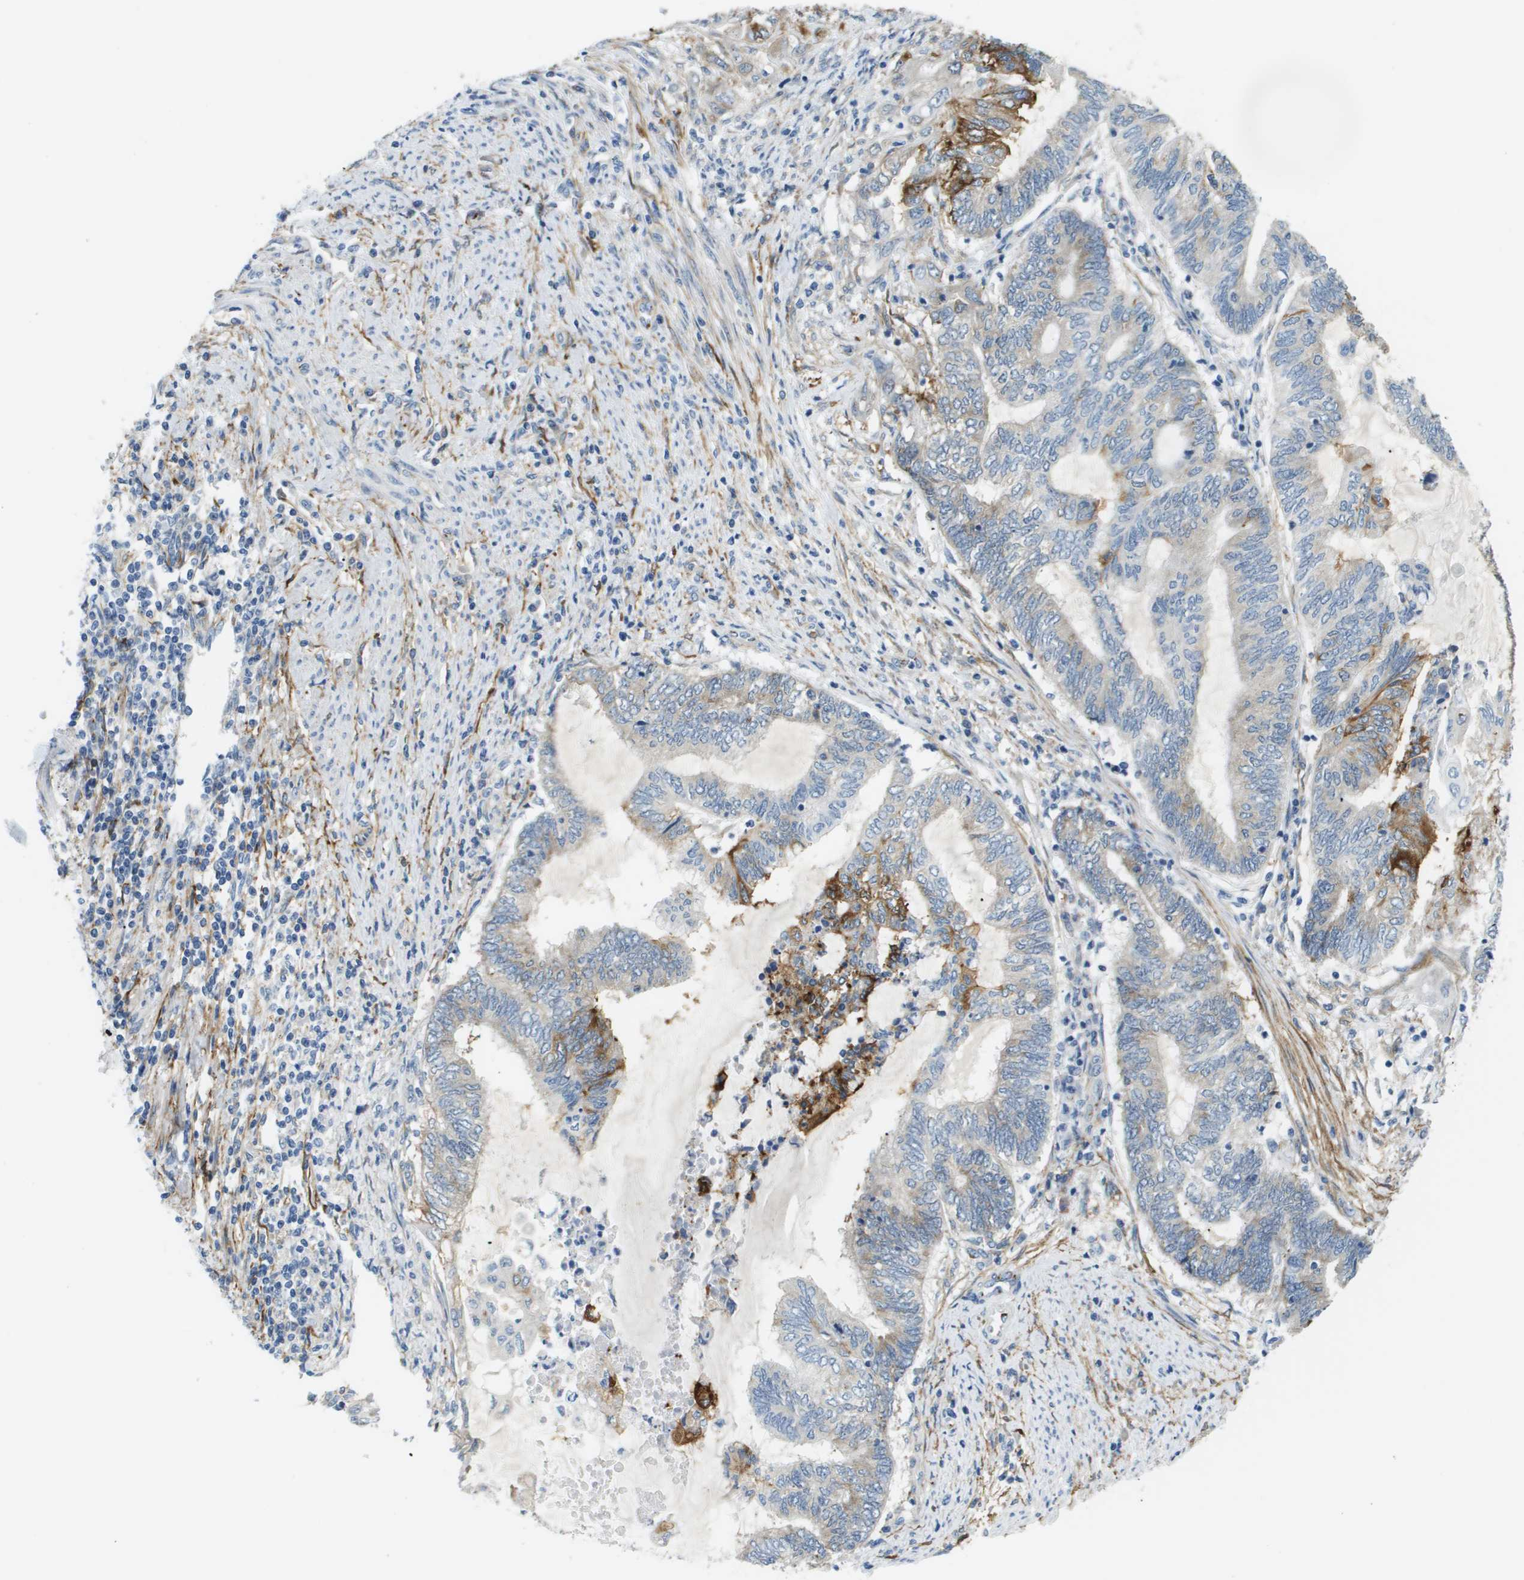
{"staining": {"intensity": "moderate", "quantity": "<25%", "location": "cytoplasmic/membranous"}, "tissue": "endometrial cancer", "cell_type": "Tumor cells", "image_type": "cancer", "snomed": [{"axis": "morphology", "description": "Adenocarcinoma, NOS"}, {"axis": "topography", "description": "Uterus"}, {"axis": "topography", "description": "Endometrium"}], "caption": "Human endometrial adenocarcinoma stained for a protein (brown) reveals moderate cytoplasmic/membranous positive expression in about <25% of tumor cells.", "gene": "OTUD5", "patient": {"sex": "female", "age": 70}}